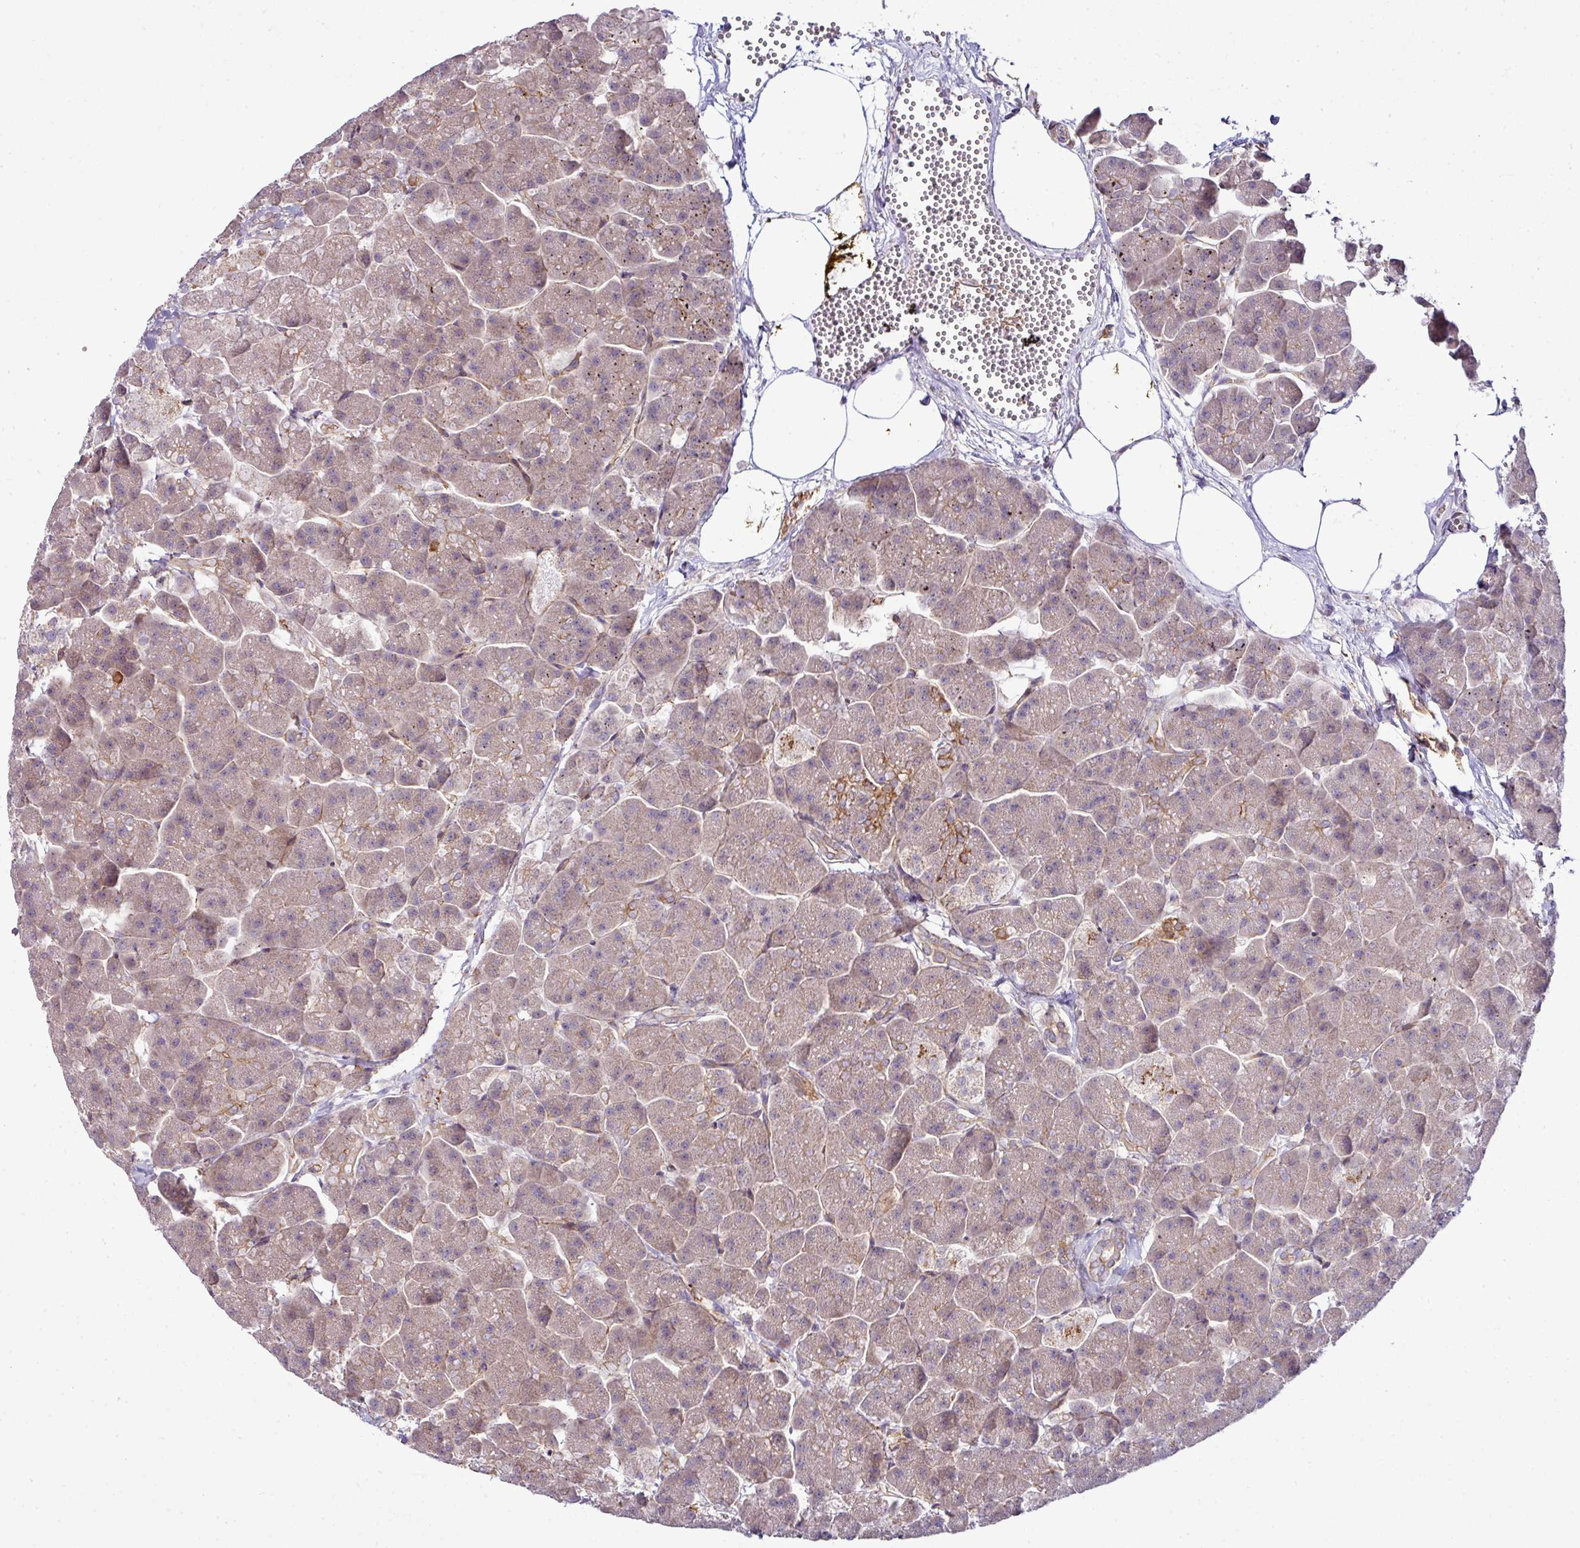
{"staining": {"intensity": "moderate", "quantity": "25%-75%", "location": "cytoplasmic/membranous"}, "tissue": "pancreas", "cell_type": "Exocrine glandular cells", "image_type": "normal", "snomed": [{"axis": "morphology", "description": "Normal tissue, NOS"}, {"axis": "topography", "description": "Pancreas"}, {"axis": "topography", "description": "Peripheral nerve tissue"}], "caption": "DAB immunohistochemical staining of benign pancreas shows moderate cytoplasmic/membranous protein expression in about 25%-75% of exocrine glandular cells.", "gene": "TIMMDC1", "patient": {"sex": "male", "age": 54}}